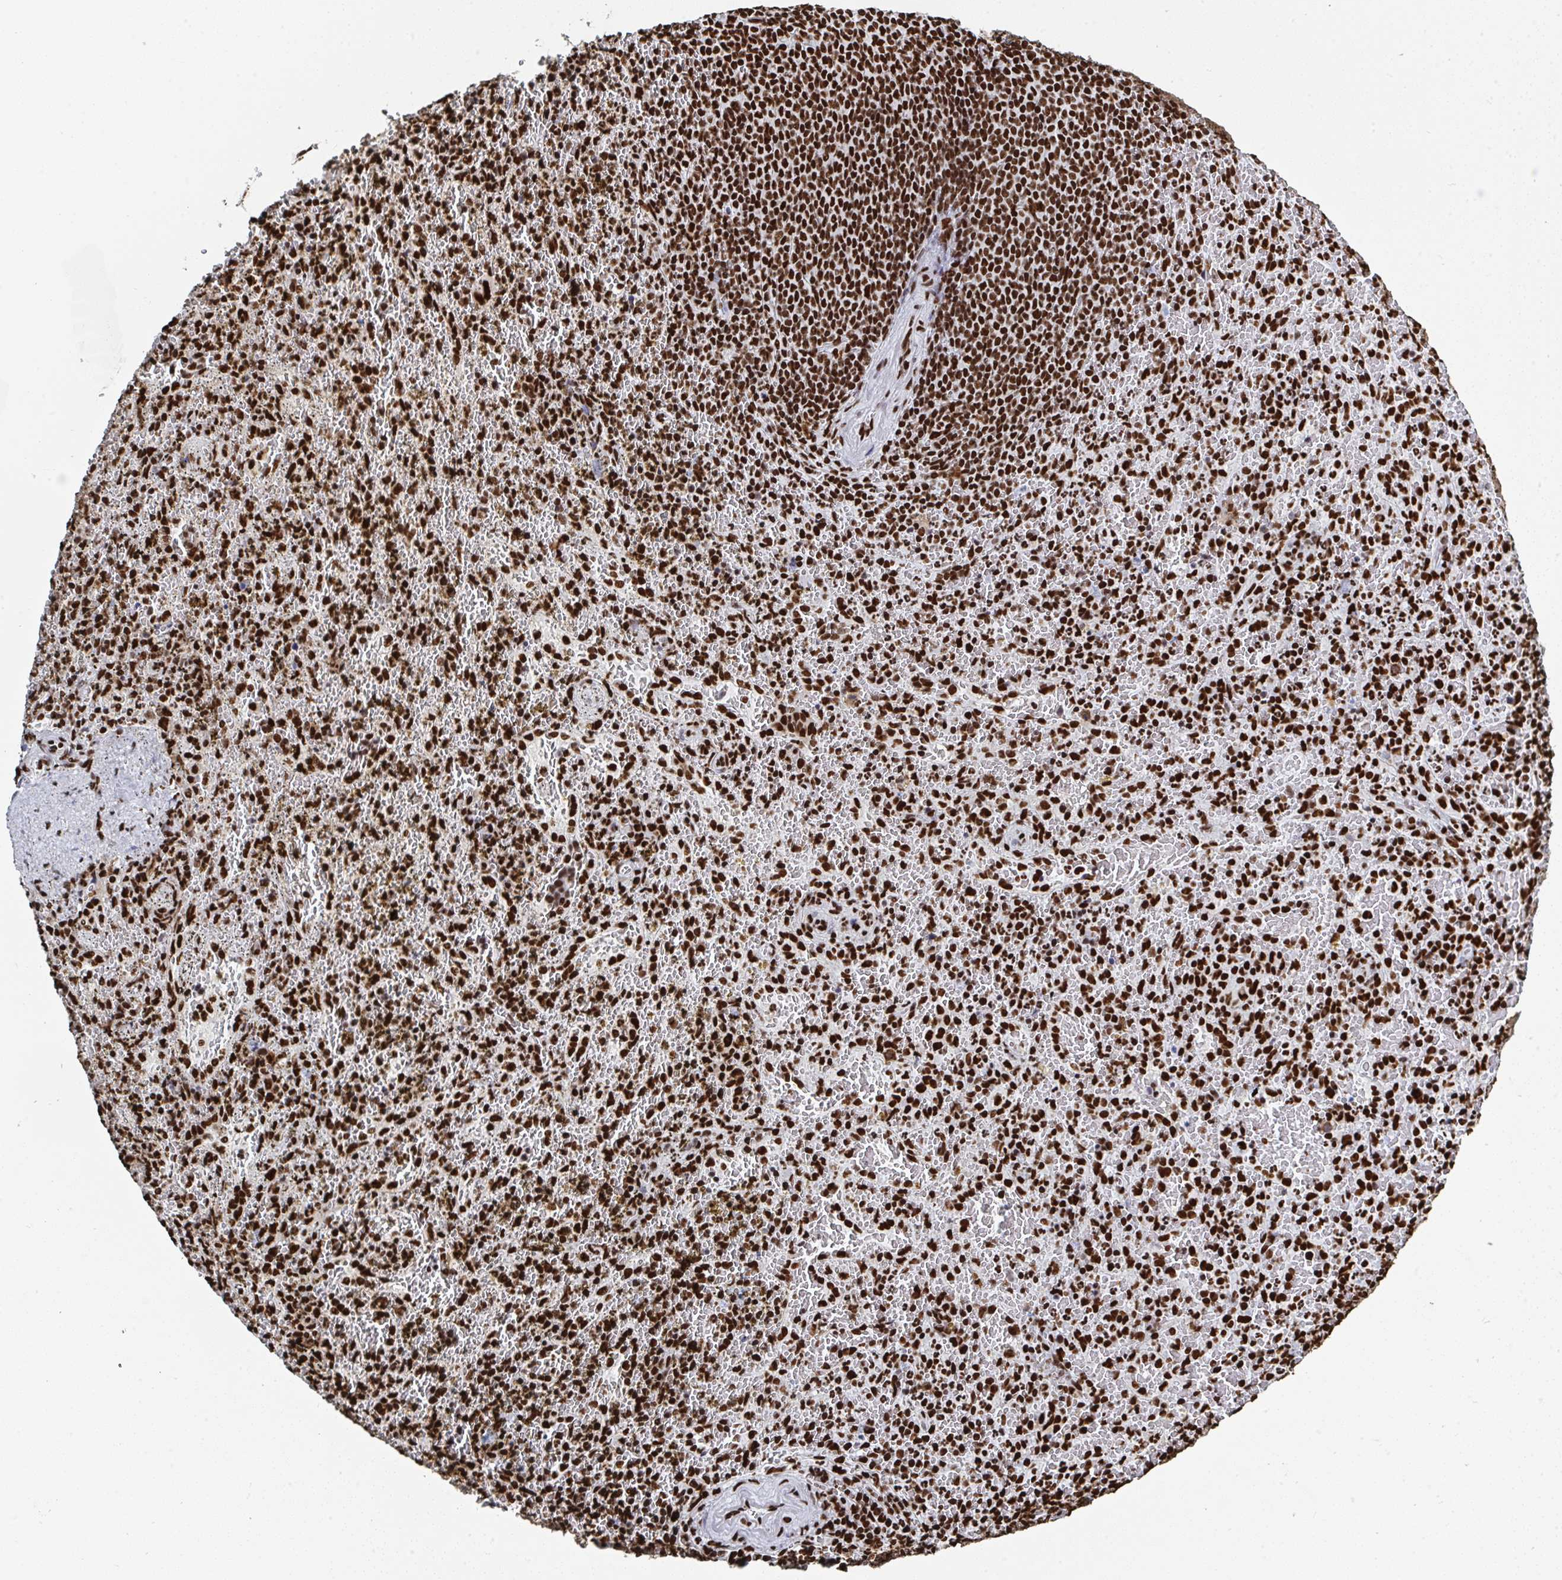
{"staining": {"intensity": "strong", "quantity": ">75%", "location": "nuclear"}, "tissue": "spleen", "cell_type": "Cells in red pulp", "image_type": "normal", "snomed": [{"axis": "morphology", "description": "Normal tissue, NOS"}, {"axis": "topography", "description": "Spleen"}], "caption": "Benign spleen was stained to show a protein in brown. There is high levels of strong nuclear staining in about >75% of cells in red pulp. Using DAB (brown) and hematoxylin (blue) stains, captured at high magnification using brightfield microscopy.", "gene": "GAR1", "patient": {"sex": "female", "age": 50}}